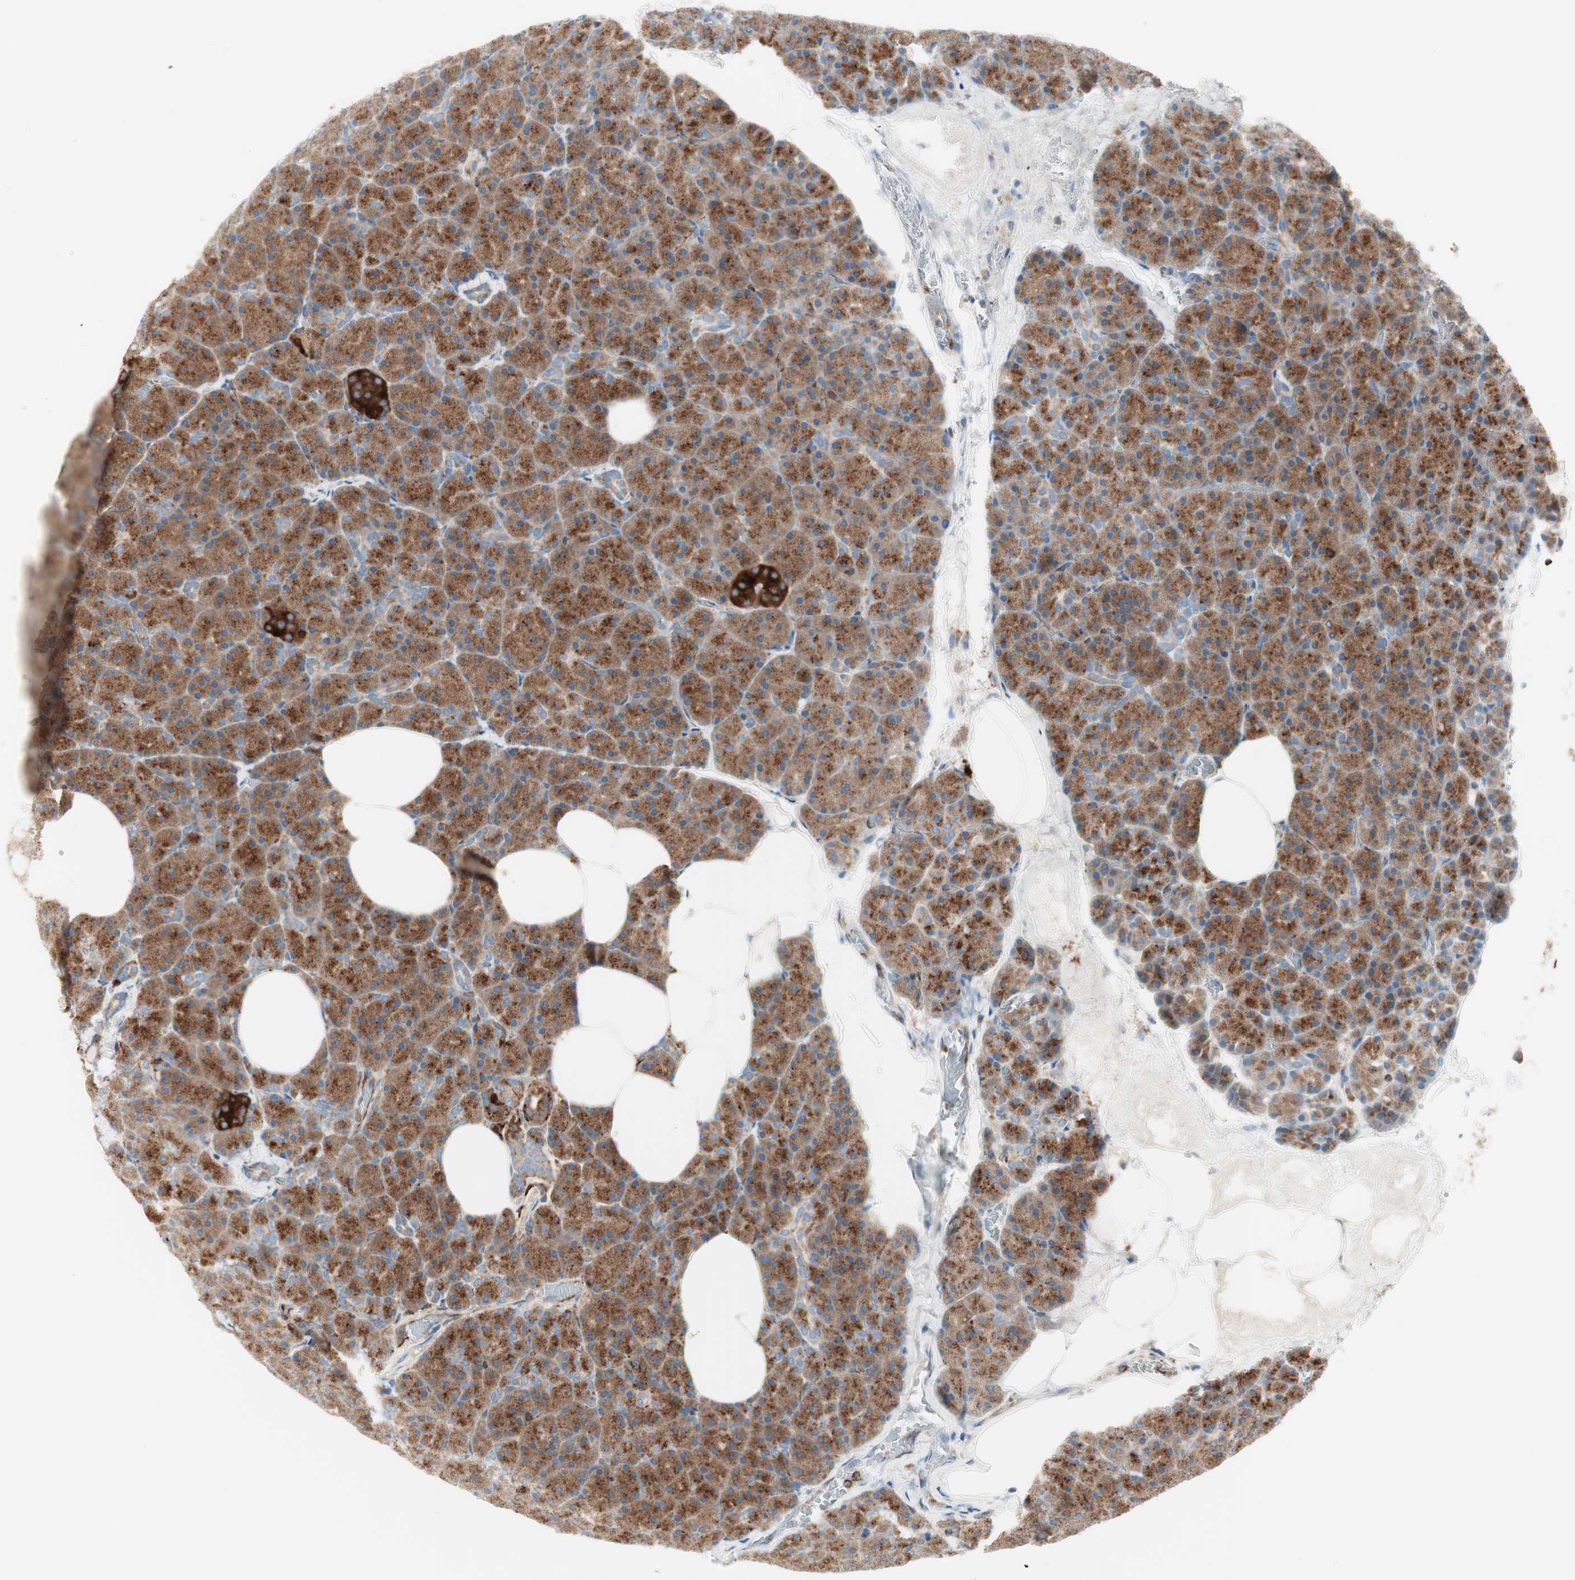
{"staining": {"intensity": "strong", "quantity": ">75%", "location": "cytoplasmic/membranous"}, "tissue": "pancreas", "cell_type": "Exocrine glandular cells", "image_type": "normal", "snomed": [{"axis": "morphology", "description": "Normal tissue, NOS"}, {"axis": "topography", "description": "Pancreas"}], "caption": "Pancreas stained for a protein (brown) shows strong cytoplasmic/membranous positive staining in approximately >75% of exocrine glandular cells.", "gene": "ATP6V1G1", "patient": {"sex": "female", "age": 35}}